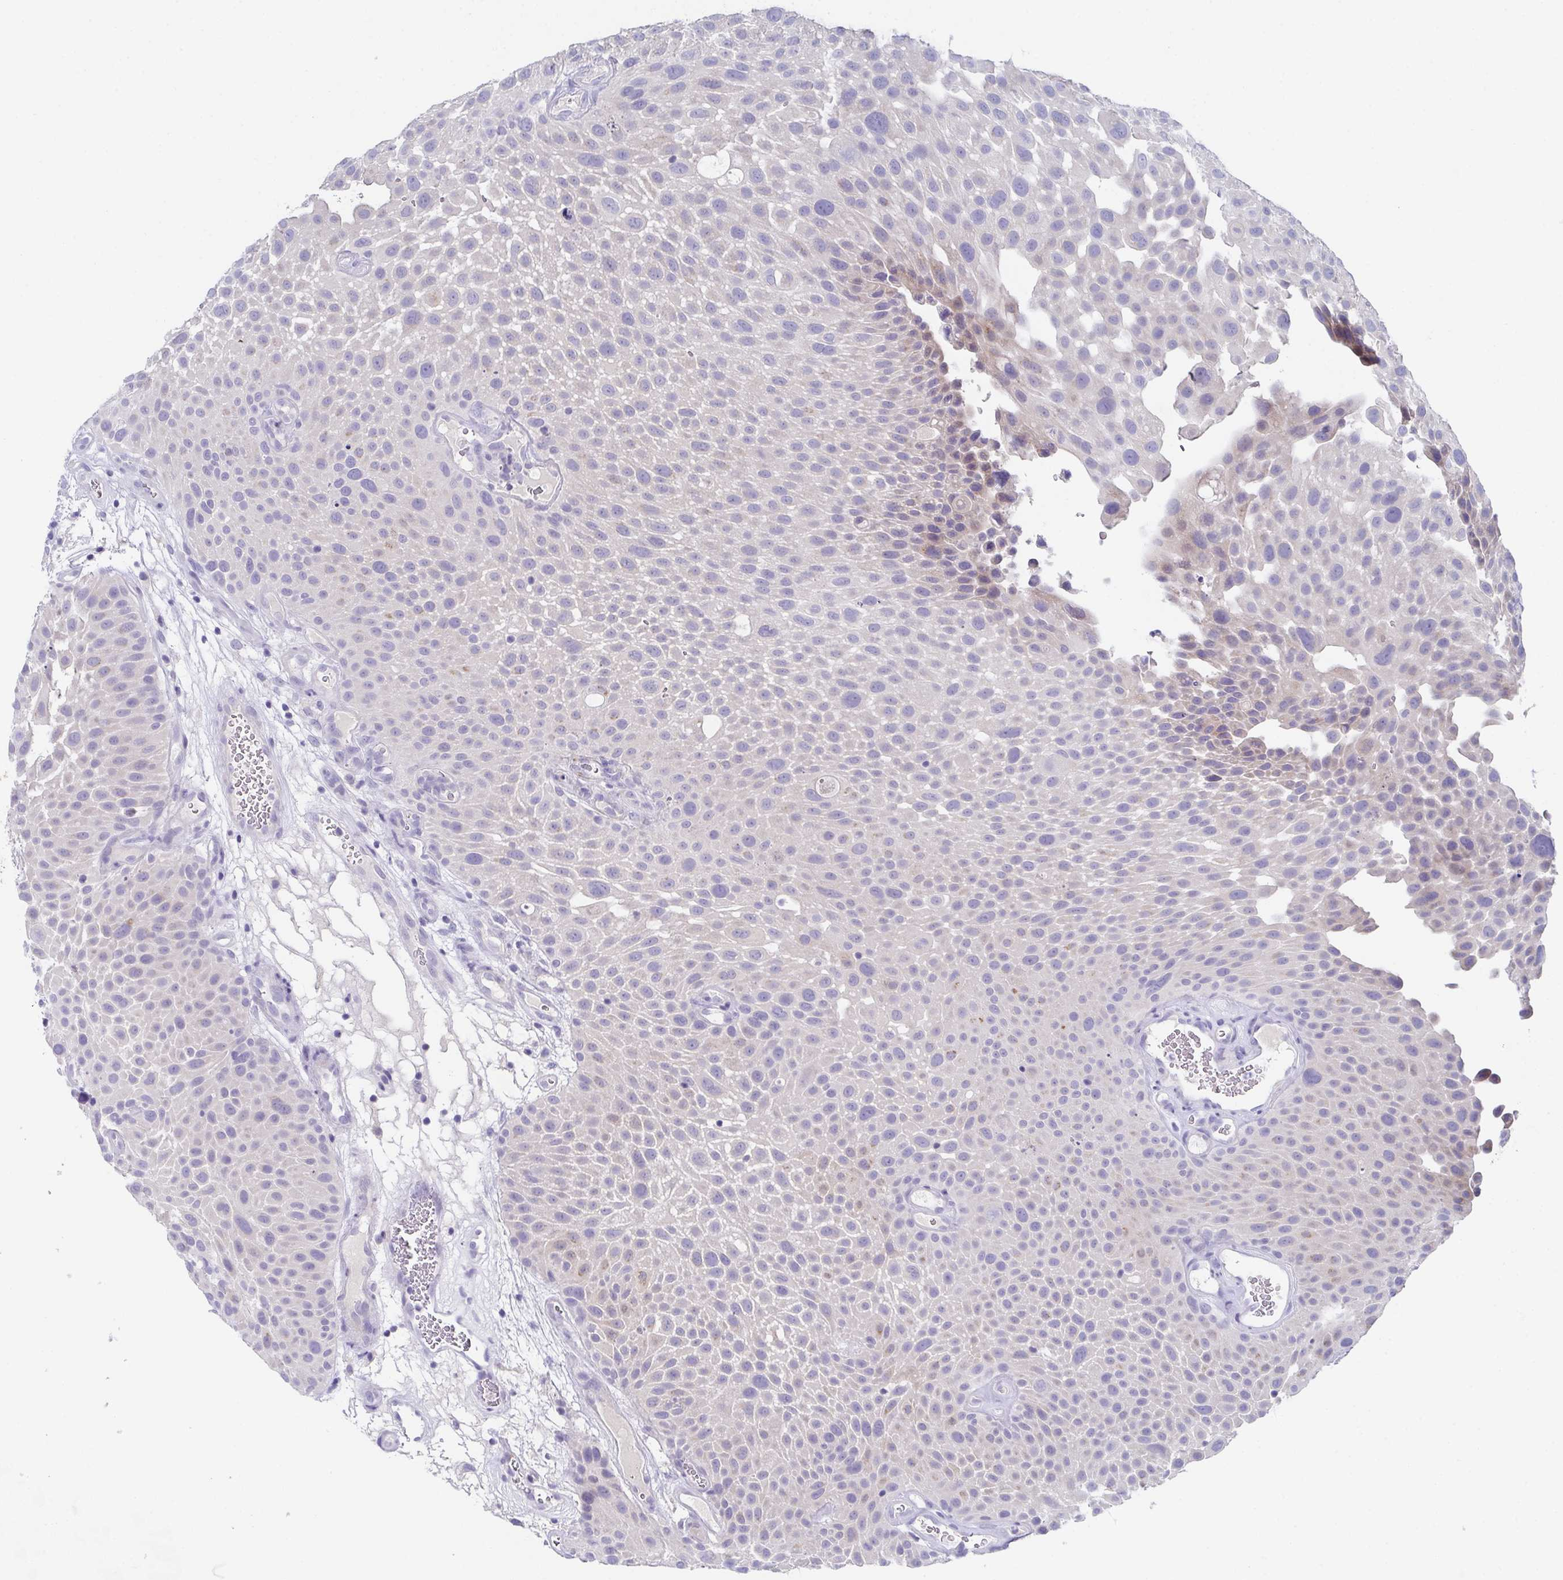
{"staining": {"intensity": "weak", "quantity": "<25%", "location": "cytoplasmic/membranous"}, "tissue": "urothelial cancer", "cell_type": "Tumor cells", "image_type": "cancer", "snomed": [{"axis": "morphology", "description": "Urothelial carcinoma, Low grade"}, {"axis": "topography", "description": "Urinary bladder"}], "caption": "Tumor cells are negative for protein expression in human urothelial cancer.", "gene": "SSC4D", "patient": {"sex": "male", "age": 72}}